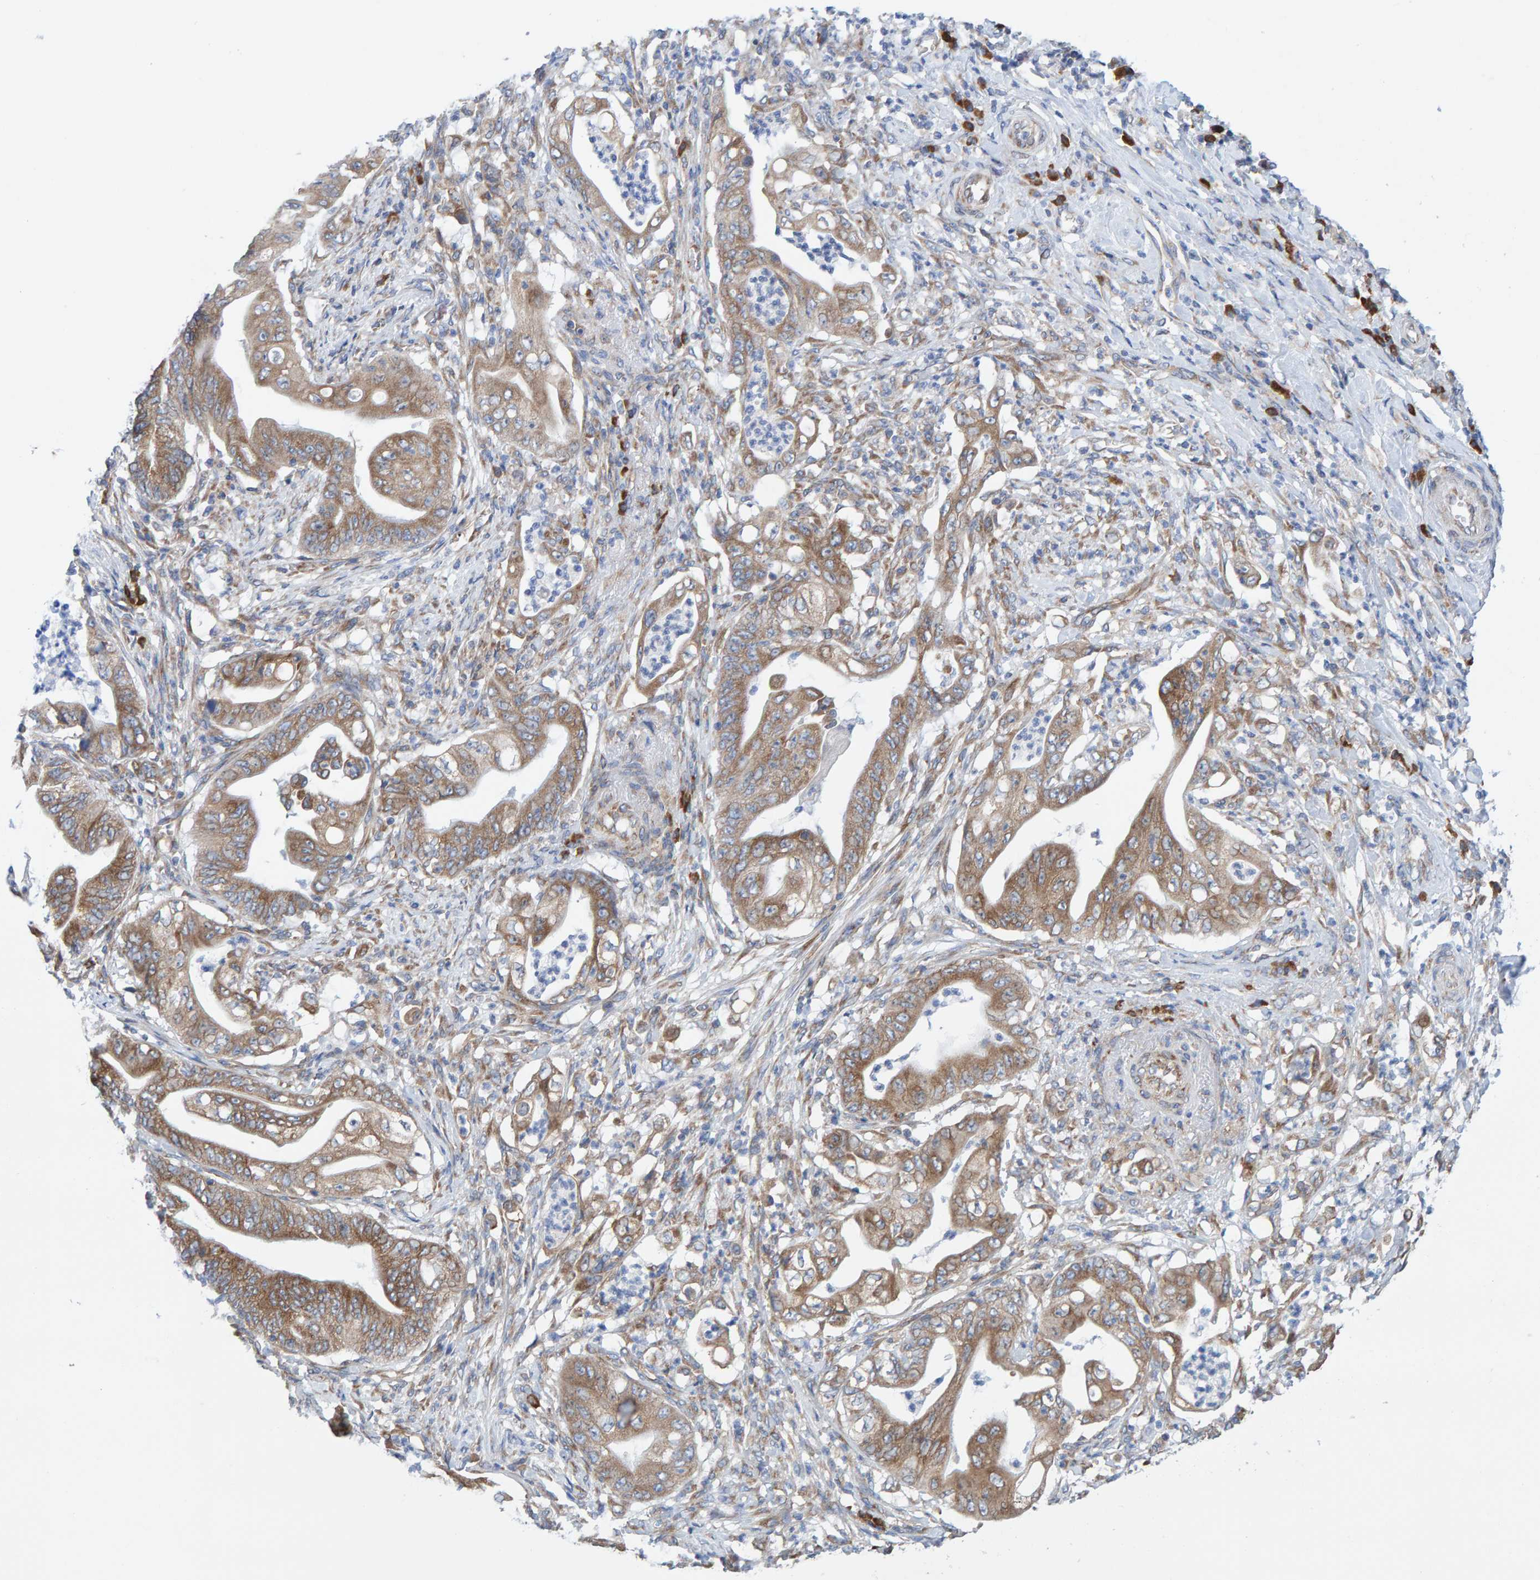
{"staining": {"intensity": "moderate", "quantity": ">75%", "location": "cytoplasmic/membranous"}, "tissue": "stomach cancer", "cell_type": "Tumor cells", "image_type": "cancer", "snomed": [{"axis": "morphology", "description": "Adenocarcinoma, NOS"}, {"axis": "topography", "description": "Stomach"}], "caption": "Stomach cancer (adenocarcinoma) stained with a protein marker displays moderate staining in tumor cells.", "gene": "CDK5RAP3", "patient": {"sex": "female", "age": 73}}